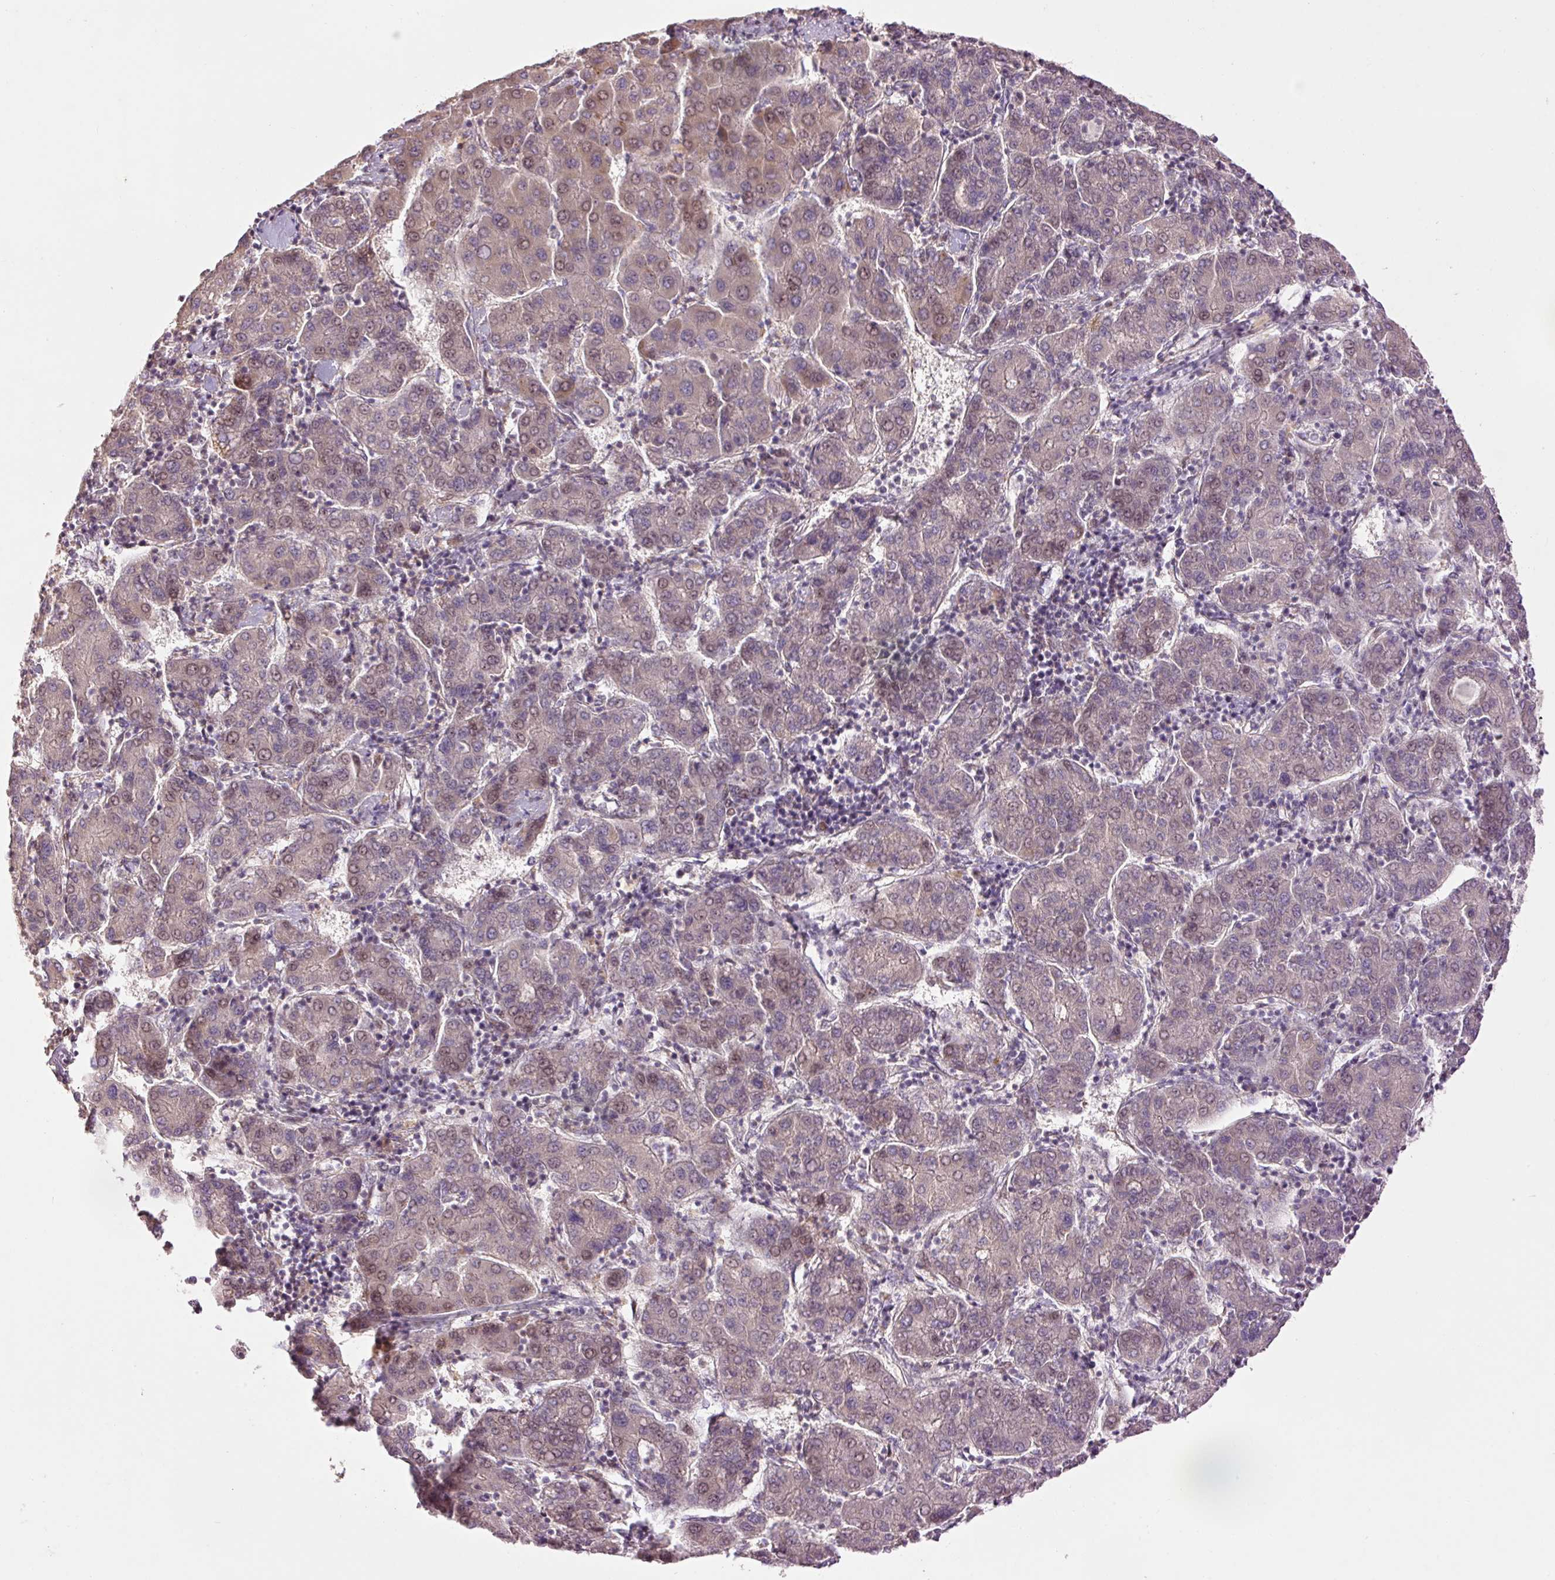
{"staining": {"intensity": "weak", "quantity": "25%-75%", "location": "nuclear"}, "tissue": "liver cancer", "cell_type": "Tumor cells", "image_type": "cancer", "snomed": [{"axis": "morphology", "description": "Carcinoma, Hepatocellular, NOS"}, {"axis": "topography", "description": "Liver"}], "caption": "The immunohistochemical stain labels weak nuclear positivity in tumor cells of liver cancer (hepatocellular carcinoma) tissue.", "gene": "SLC29A3", "patient": {"sex": "male", "age": 65}}